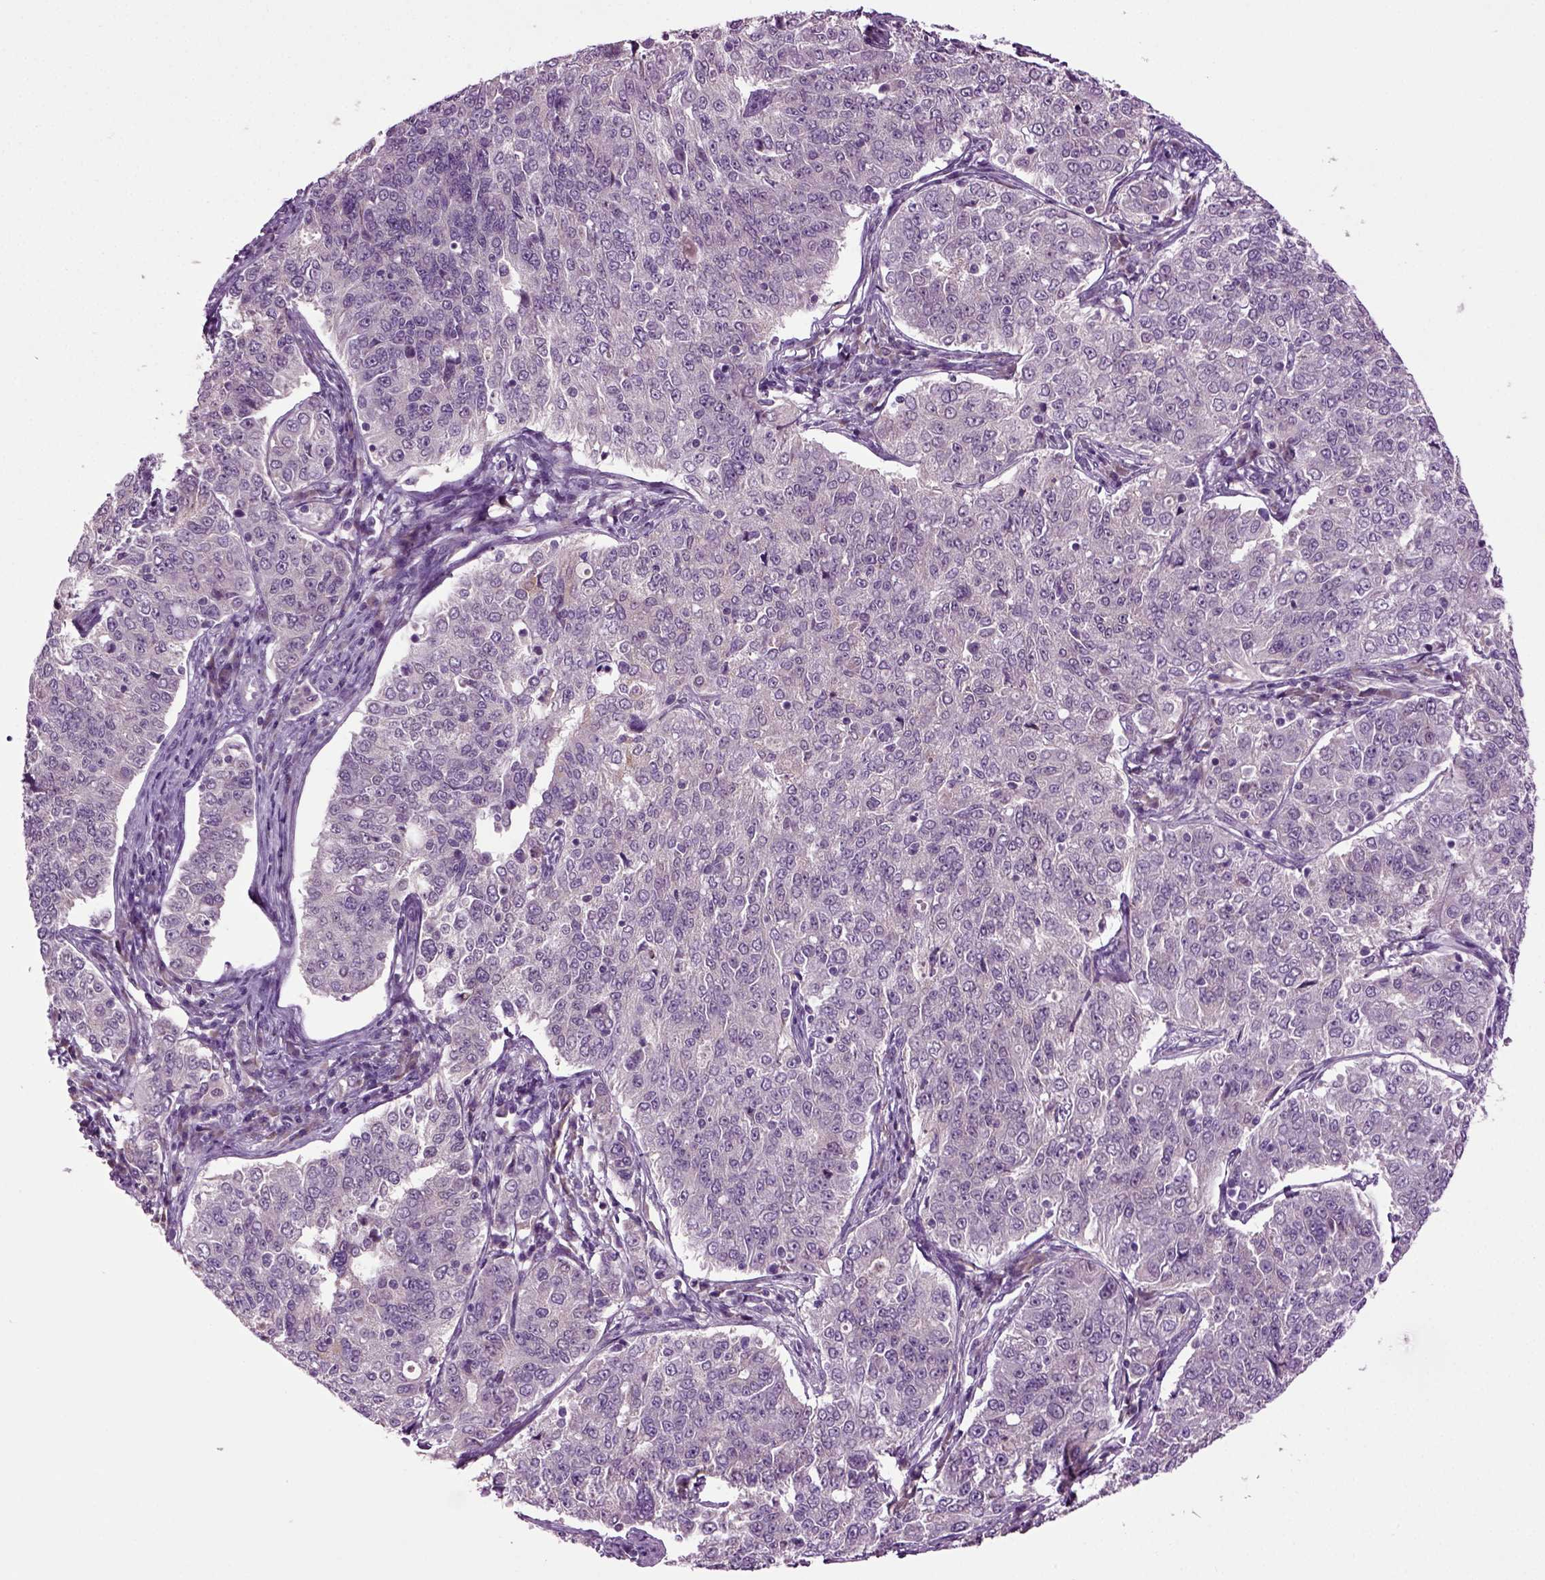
{"staining": {"intensity": "negative", "quantity": "none", "location": "none"}, "tissue": "endometrial cancer", "cell_type": "Tumor cells", "image_type": "cancer", "snomed": [{"axis": "morphology", "description": "Adenocarcinoma, NOS"}, {"axis": "topography", "description": "Endometrium"}], "caption": "Immunohistochemistry of endometrial cancer reveals no expression in tumor cells.", "gene": "SPATA17", "patient": {"sex": "female", "age": 43}}